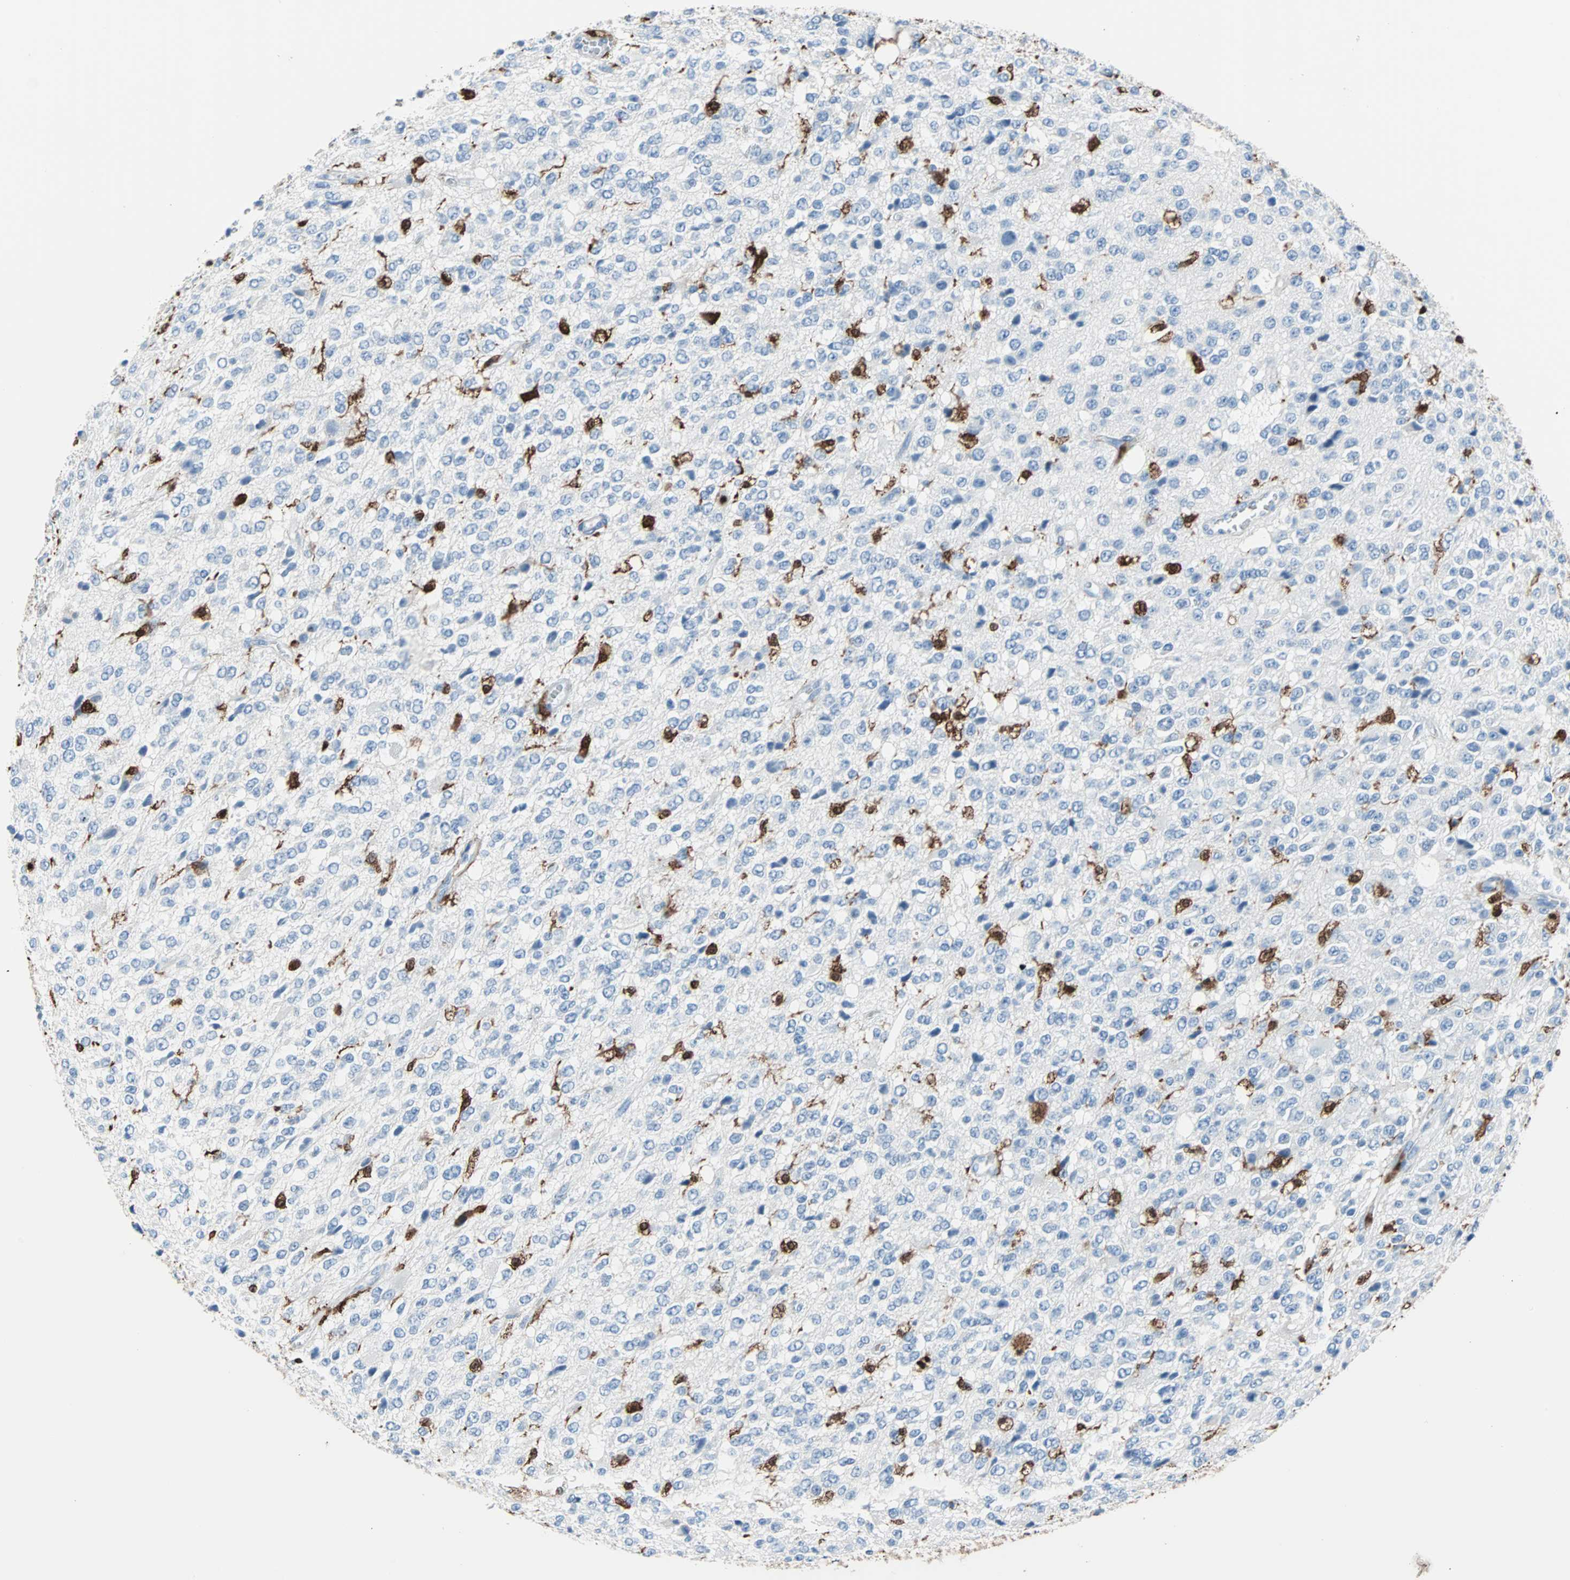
{"staining": {"intensity": "negative", "quantity": "none", "location": "none"}, "tissue": "glioma", "cell_type": "Tumor cells", "image_type": "cancer", "snomed": [{"axis": "morphology", "description": "Glioma, malignant, High grade"}, {"axis": "topography", "description": "pancreas cauda"}], "caption": "A high-resolution photomicrograph shows immunohistochemistry (IHC) staining of malignant glioma (high-grade), which displays no significant positivity in tumor cells.", "gene": "SYK", "patient": {"sex": "male", "age": 60}}